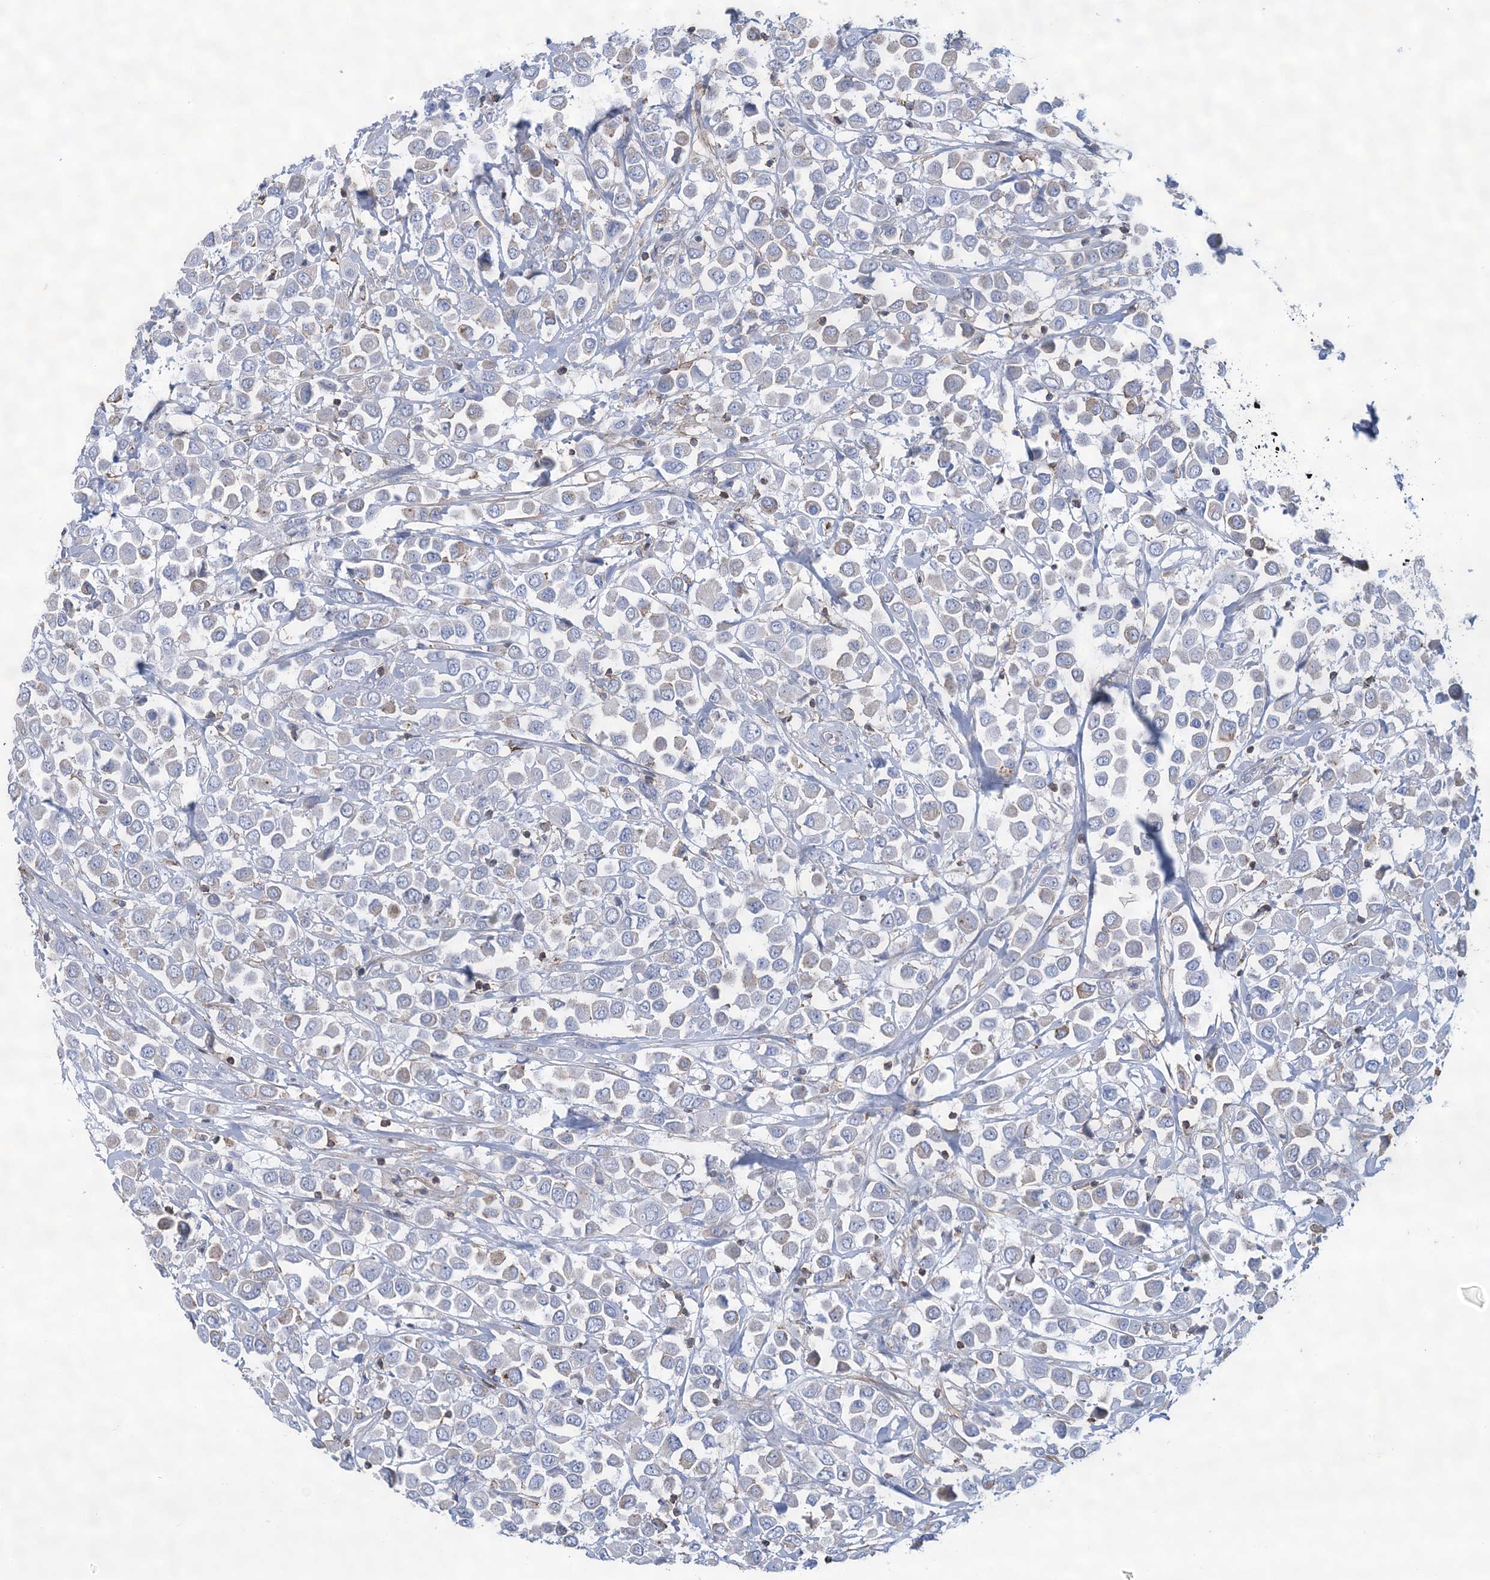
{"staining": {"intensity": "negative", "quantity": "none", "location": "none"}, "tissue": "breast cancer", "cell_type": "Tumor cells", "image_type": "cancer", "snomed": [{"axis": "morphology", "description": "Duct carcinoma"}, {"axis": "topography", "description": "Breast"}], "caption": "Breast invasive ductal carcinoma was stained to show a protein in brown. There is no significant staining in tumor cells. (DAB (3,3'-diaminobenzidine) immunohistochemistry, high magnification).", "gene": "C11orf21", "patient": {"sex": "female", "age": 61}}